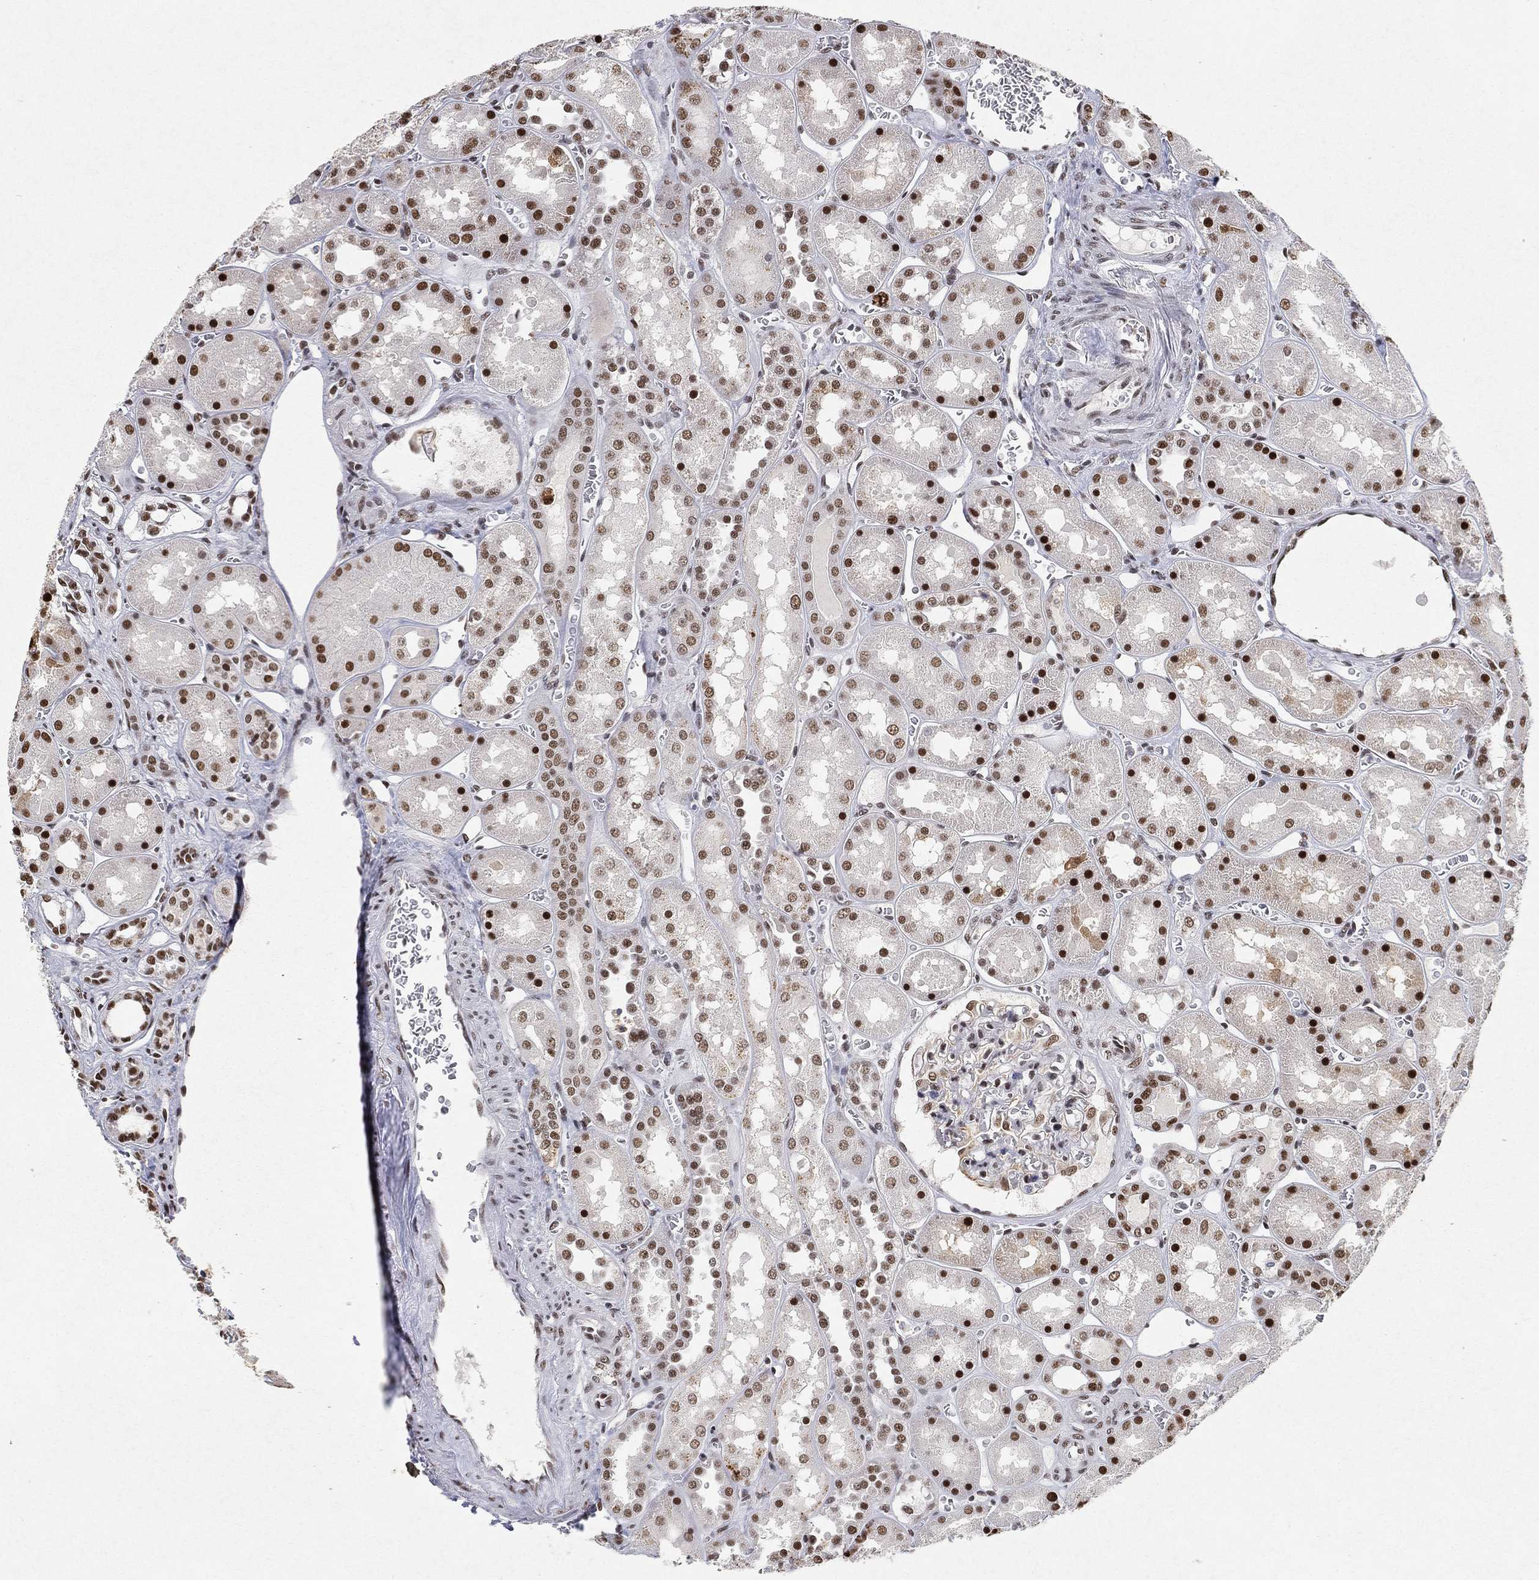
{"staining": {"intensity": "moderate", "quantity": "<25%", "location": "nuclear"}, "tissue": "kidney", "cell_type": "Cells in glomeruli", "image_type": "normal", "snomed": [{"axis": "morphology", "description": "Normal tissue, NOS"}, {"axis": "topography", "description": "Kidney"}], "caption": "Immunohistochemistry (DAB) staining of unremarkable human kidney demonstrates moderate nuclear protein staining in about <25% of cells in glomeruli.", "gene": "DDX27", "patient": {"sex": "male", "age": 73}}